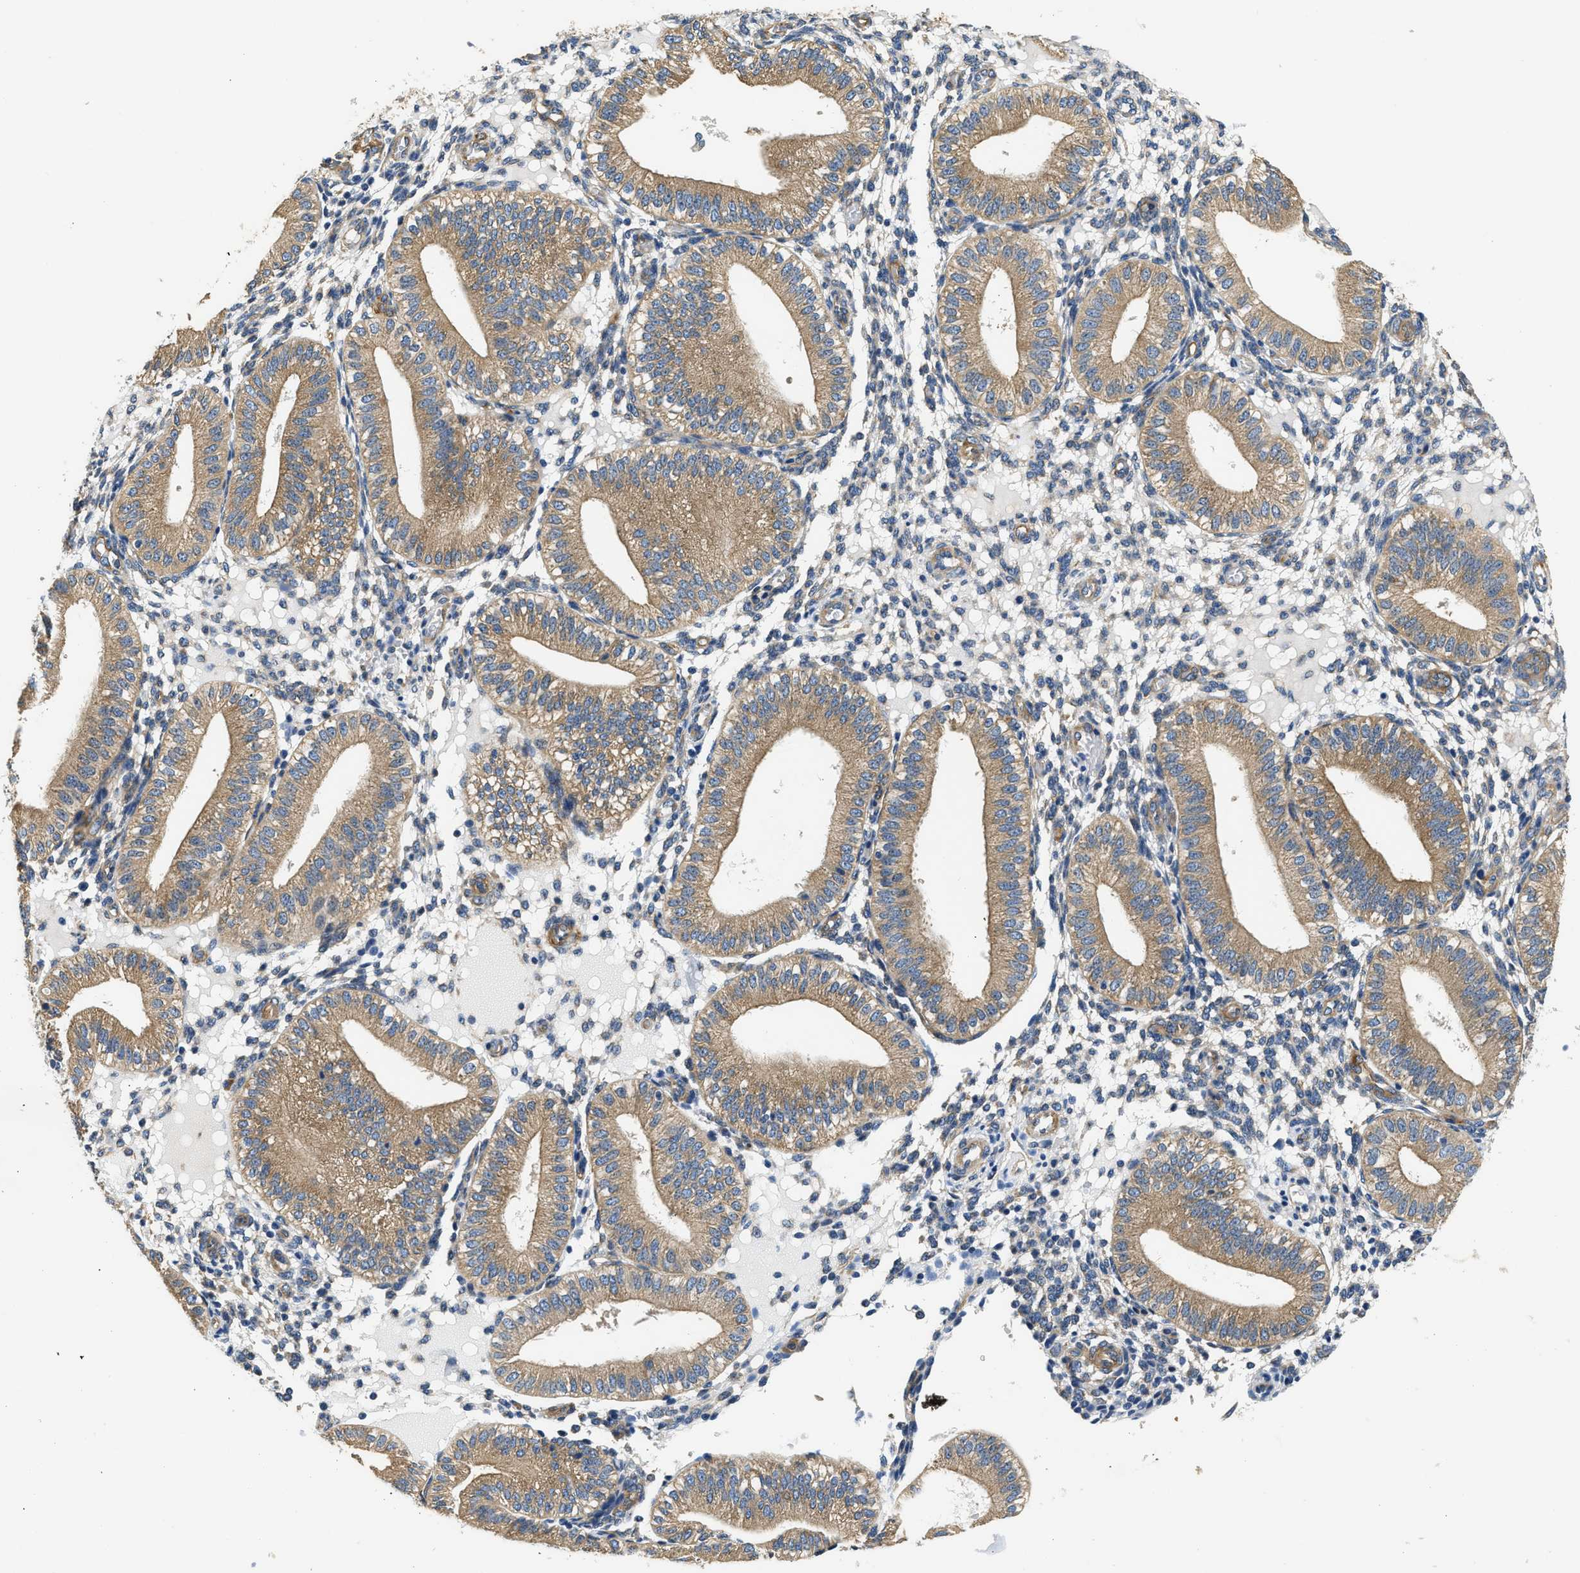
{"staining": {"intensity": "negative", "quantity": "none", "location": "none"}, "tissue": "endometrium", "cell_type": "Cells in endometrial stroma", "image_type": "normal", "snomed": [{"axis": "morphology", "description": "Normal tissue, NOS"}, {"axis": "topography", "description": "Endometrium"}], "caption": "Immunohistochemical staining of normal human endometrium reveals no significant staining in cells in endometrial stroma. Nuclei are stained in blue.", "gene": "CSDE1", "patient": {"sex": "female", "age": 39}}